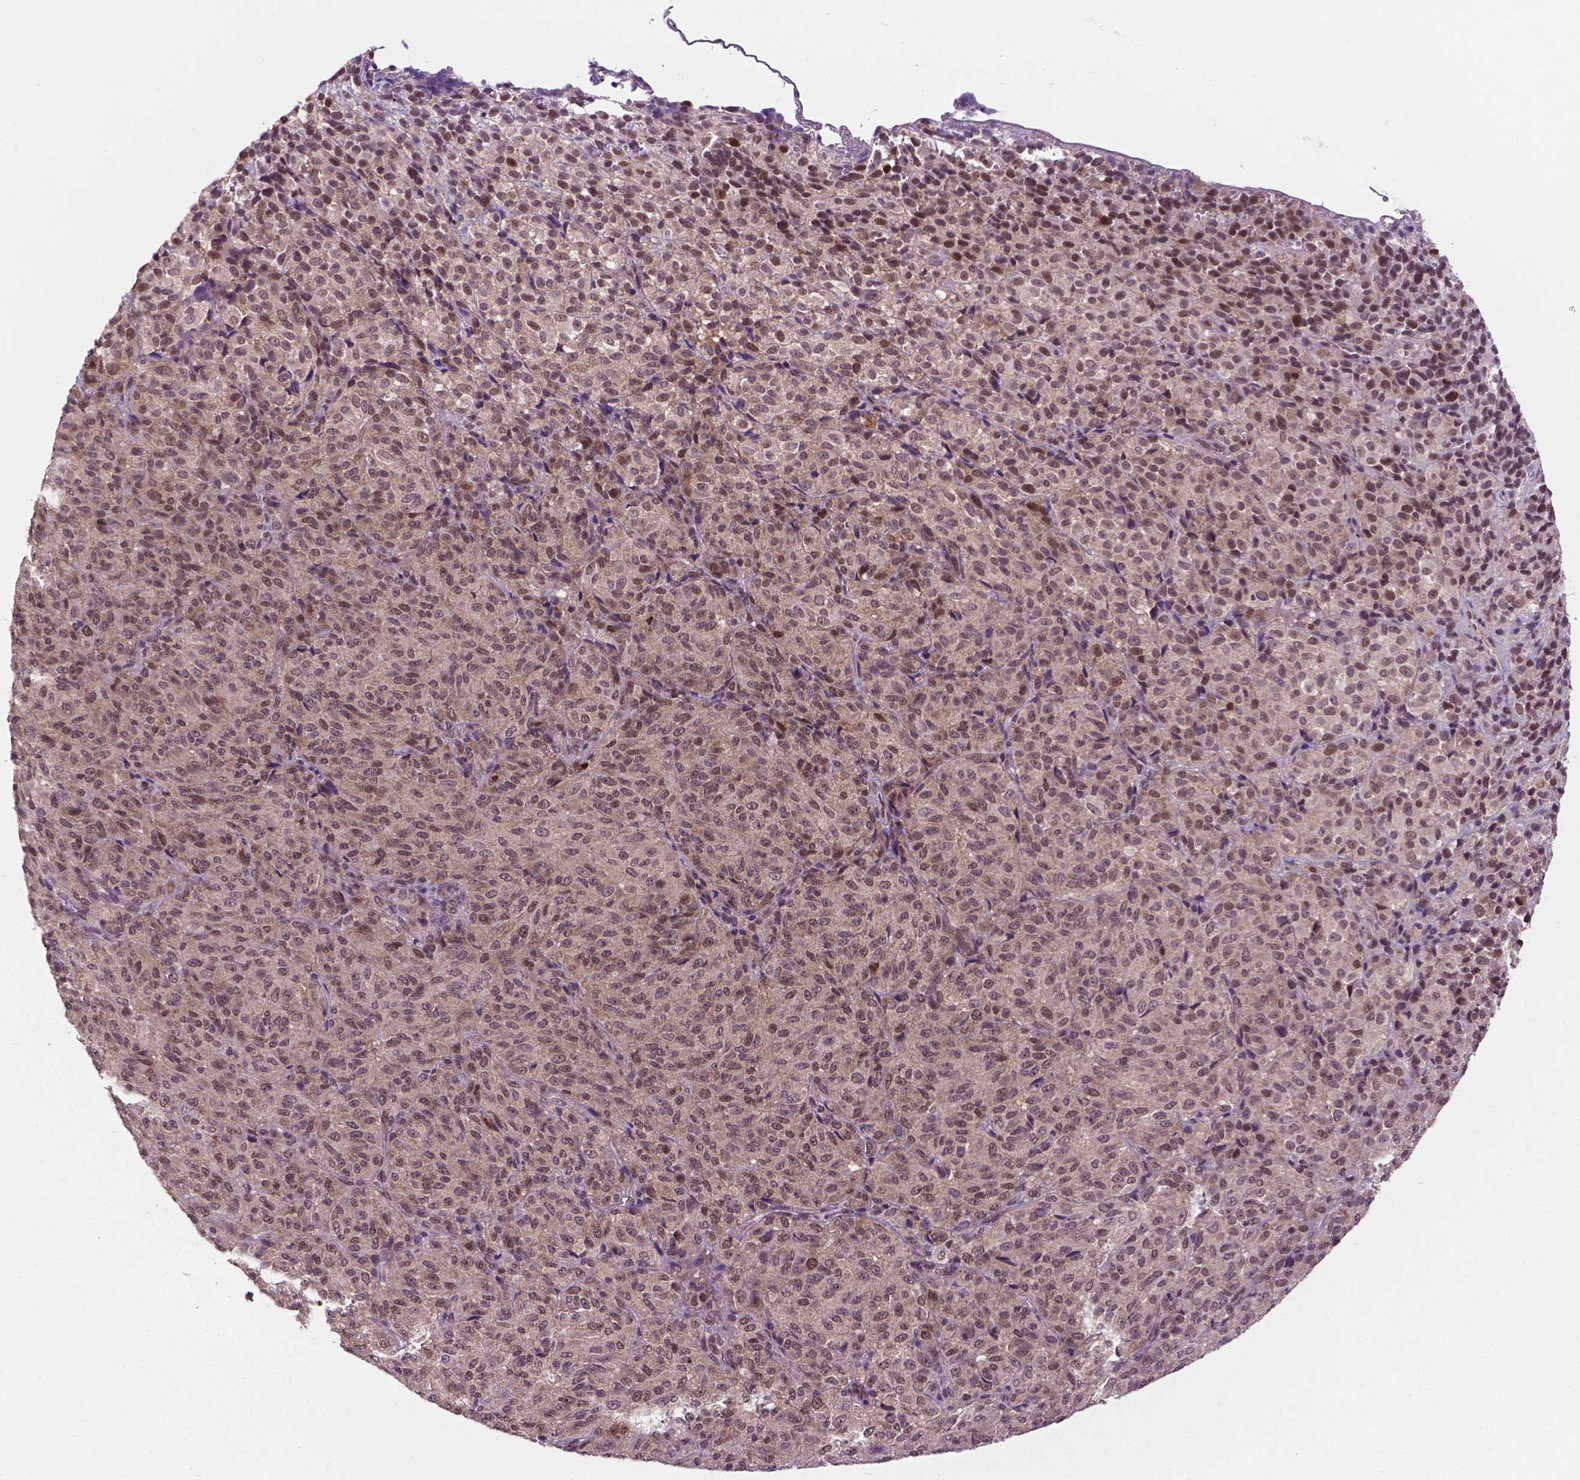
{"staining": {"intensity": "moderate", "quantity": ">75%", "location": "nuclear"}, "tissue": "melanoma", "cell_type": "Tumor cells", "image_type": "cancer", "snomed": [{"axis": "morphology", "description": "Malignant melanoma, Metastatic site"}, {"axis": "topography", "description": "Brain"}], "caption": "A micrograph of human malignant melanoma (metastatic site) stained for a protein demonstrates moderate nuclear brown staining in tumor cells. (brown staining indicates protein expression, while blue staining denotes nuclei).", "gene": "FAF1", "patient": {"sex": "female", "age": 56}}